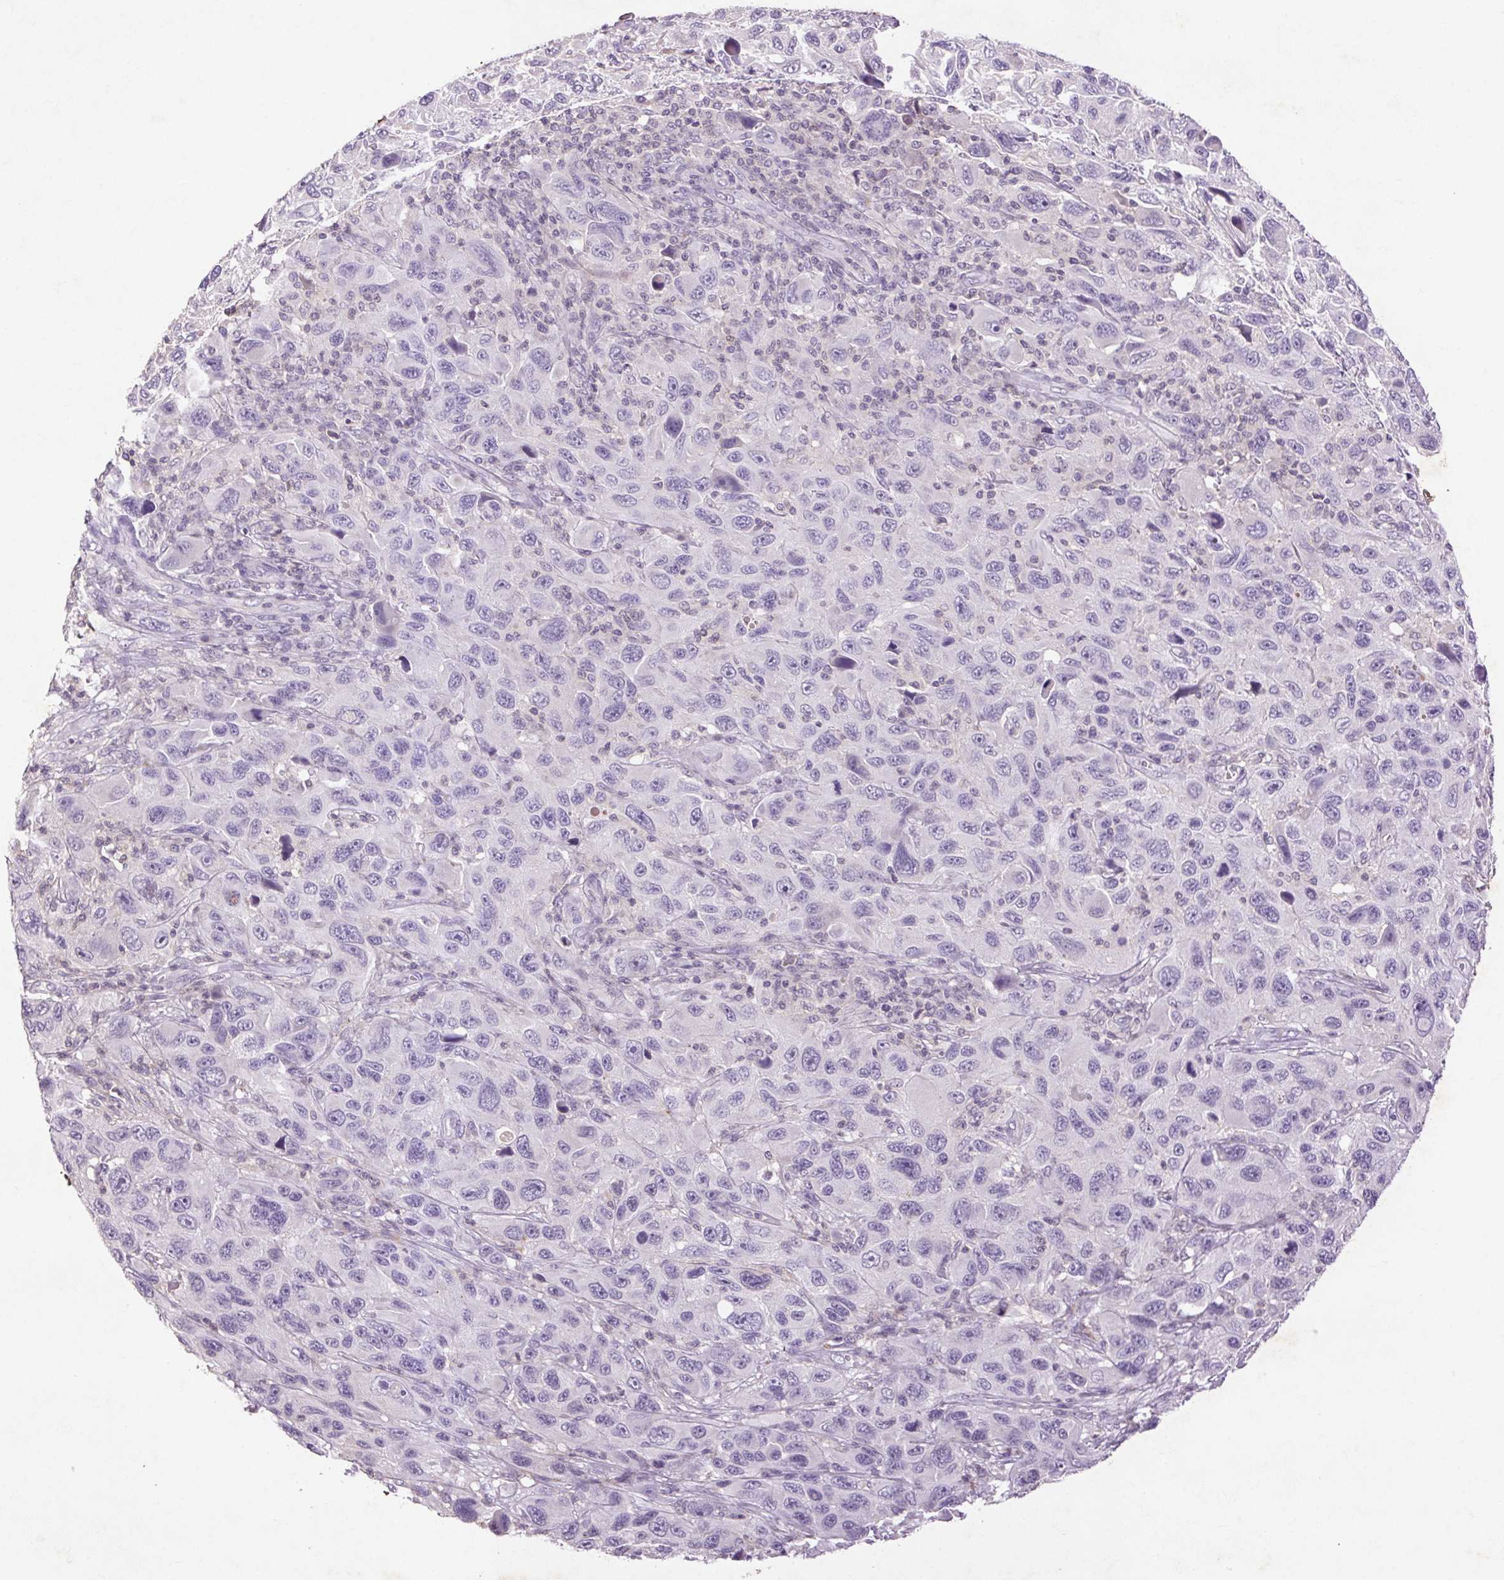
{"staining": {"intensity": "negative", "quantity": "none", "location": "none"}, "tissue": "melanoma", "cell_type": "Tumor cells", "image_type": "cancer", "snomed": [{"axis": "morphology", "description": "Malignant melanoma, NOS"}, {"axis": "topography", "description": "Skin"}], "caption": "Malignant melanoma was stained to show a protein in brown. There is no significant staining in tumor cells.", "gene": "FNDC7", "patient": {"sex": "male", "age": 53}}